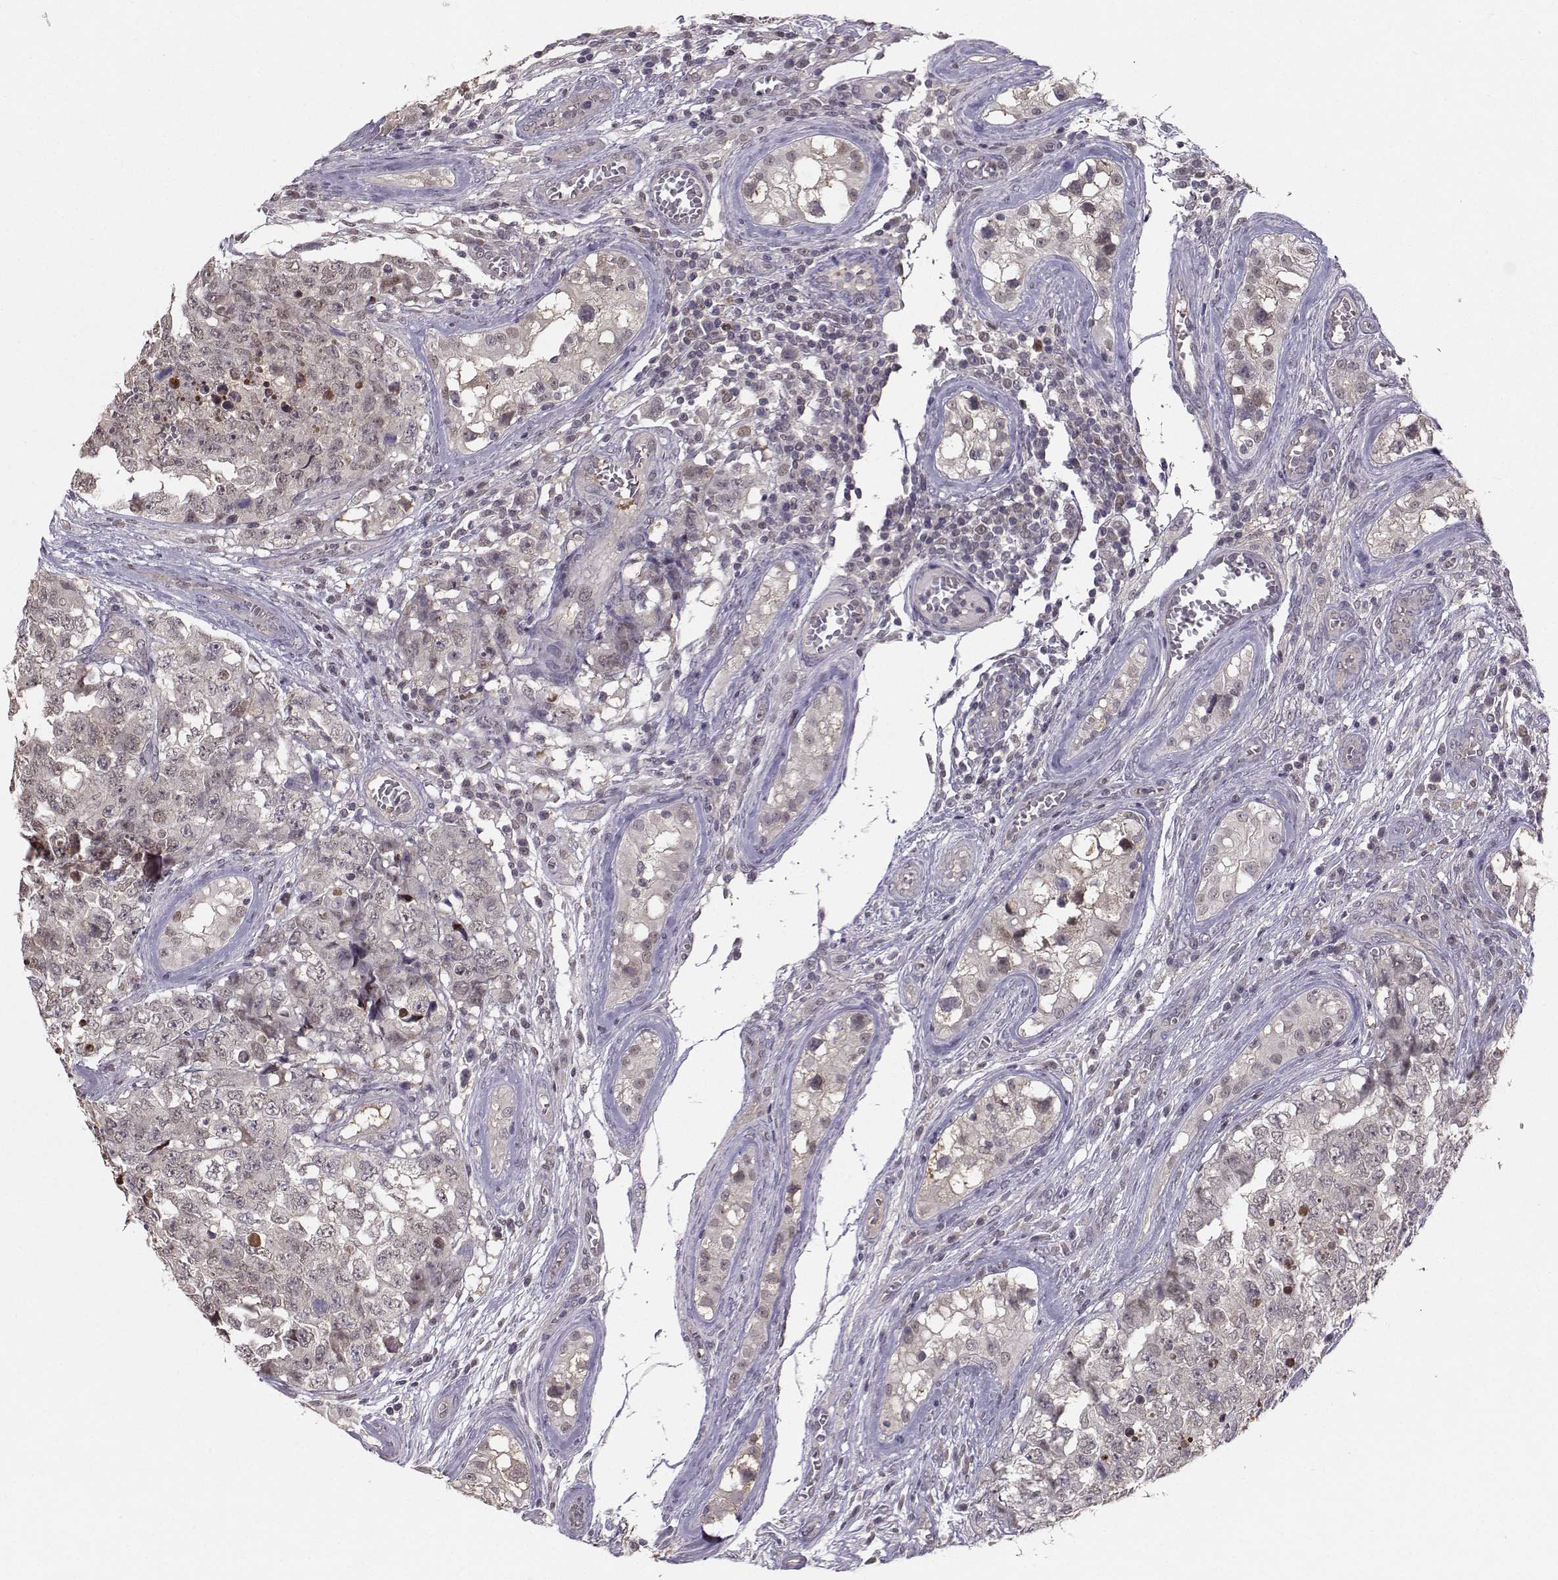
{"staining": {"intensity": "negative", "quantity": "none", "location": "none"}, "tissue": "testis cancer", "cell_type": "Tumor cells", "image_type": "cancer", "snomed": [{"axis": "morphology", "description": "Carcinoma, Embryonal, NOS"}, {"axis": "topography", "description": "Testis"}], "caption": "The photomicrograph exhibits no staining of tumor cells in embryonal carcinoma (testis).", "gene": "PKP2", "patient": {"sex": "male", "age": 23}}